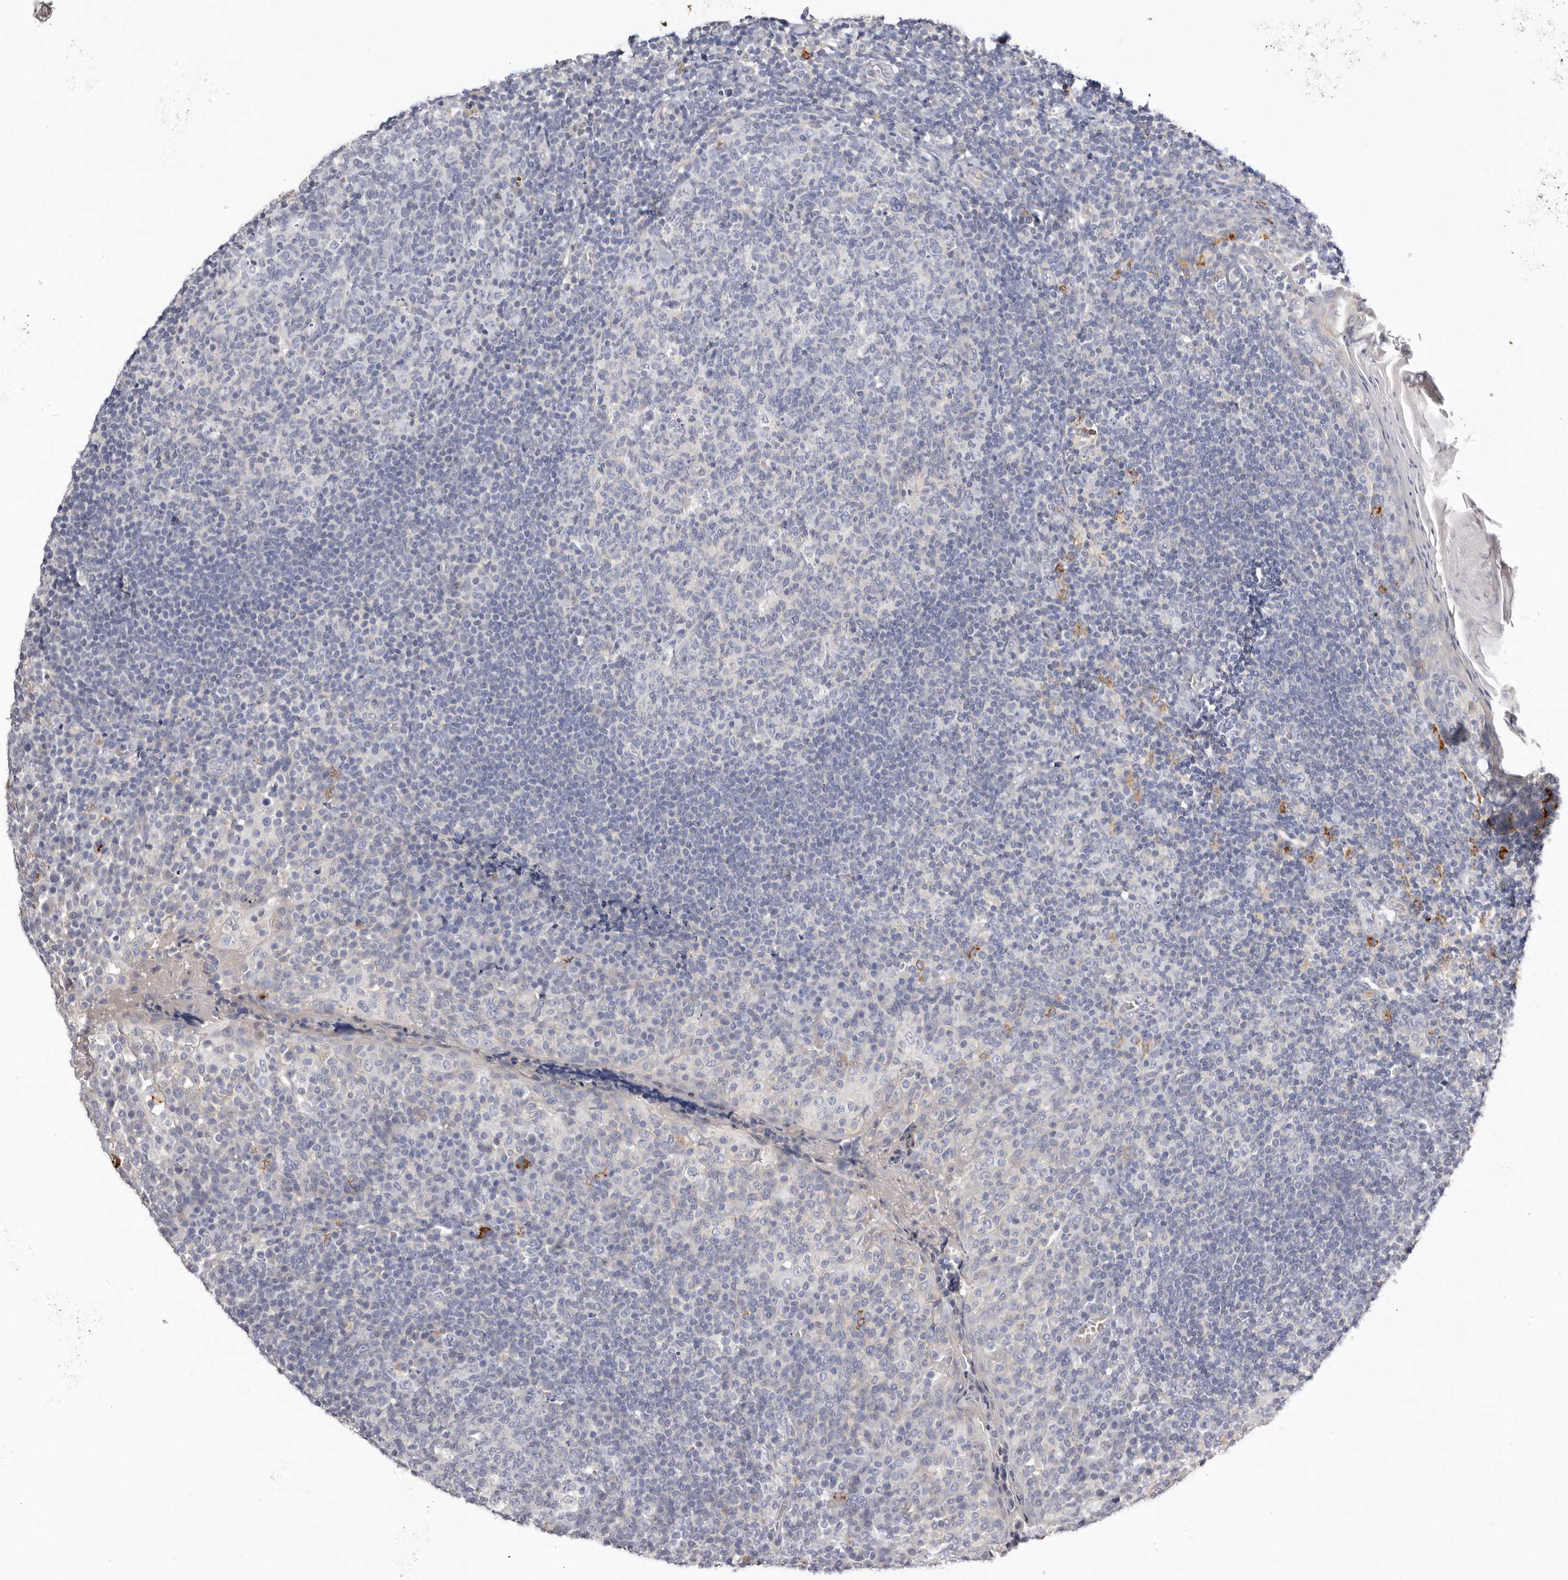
{"staining": {"intensity": "negative", "quantity": "none", "location": "none"}, "tissue": "tonsil", "cell_type": "Germinal center cells", "image_type": "normal", "snomed": [{"axis": "morphology", "description": "Normal tissue, NOS"}, {"axis": "topography", "description": "Tonsil"}], "caption": "The photomicrograph displays no staining of germinal center cells in benign tonsil.", "gene": "S1PR5", "patient": {"sex": "female", "age": 19}}